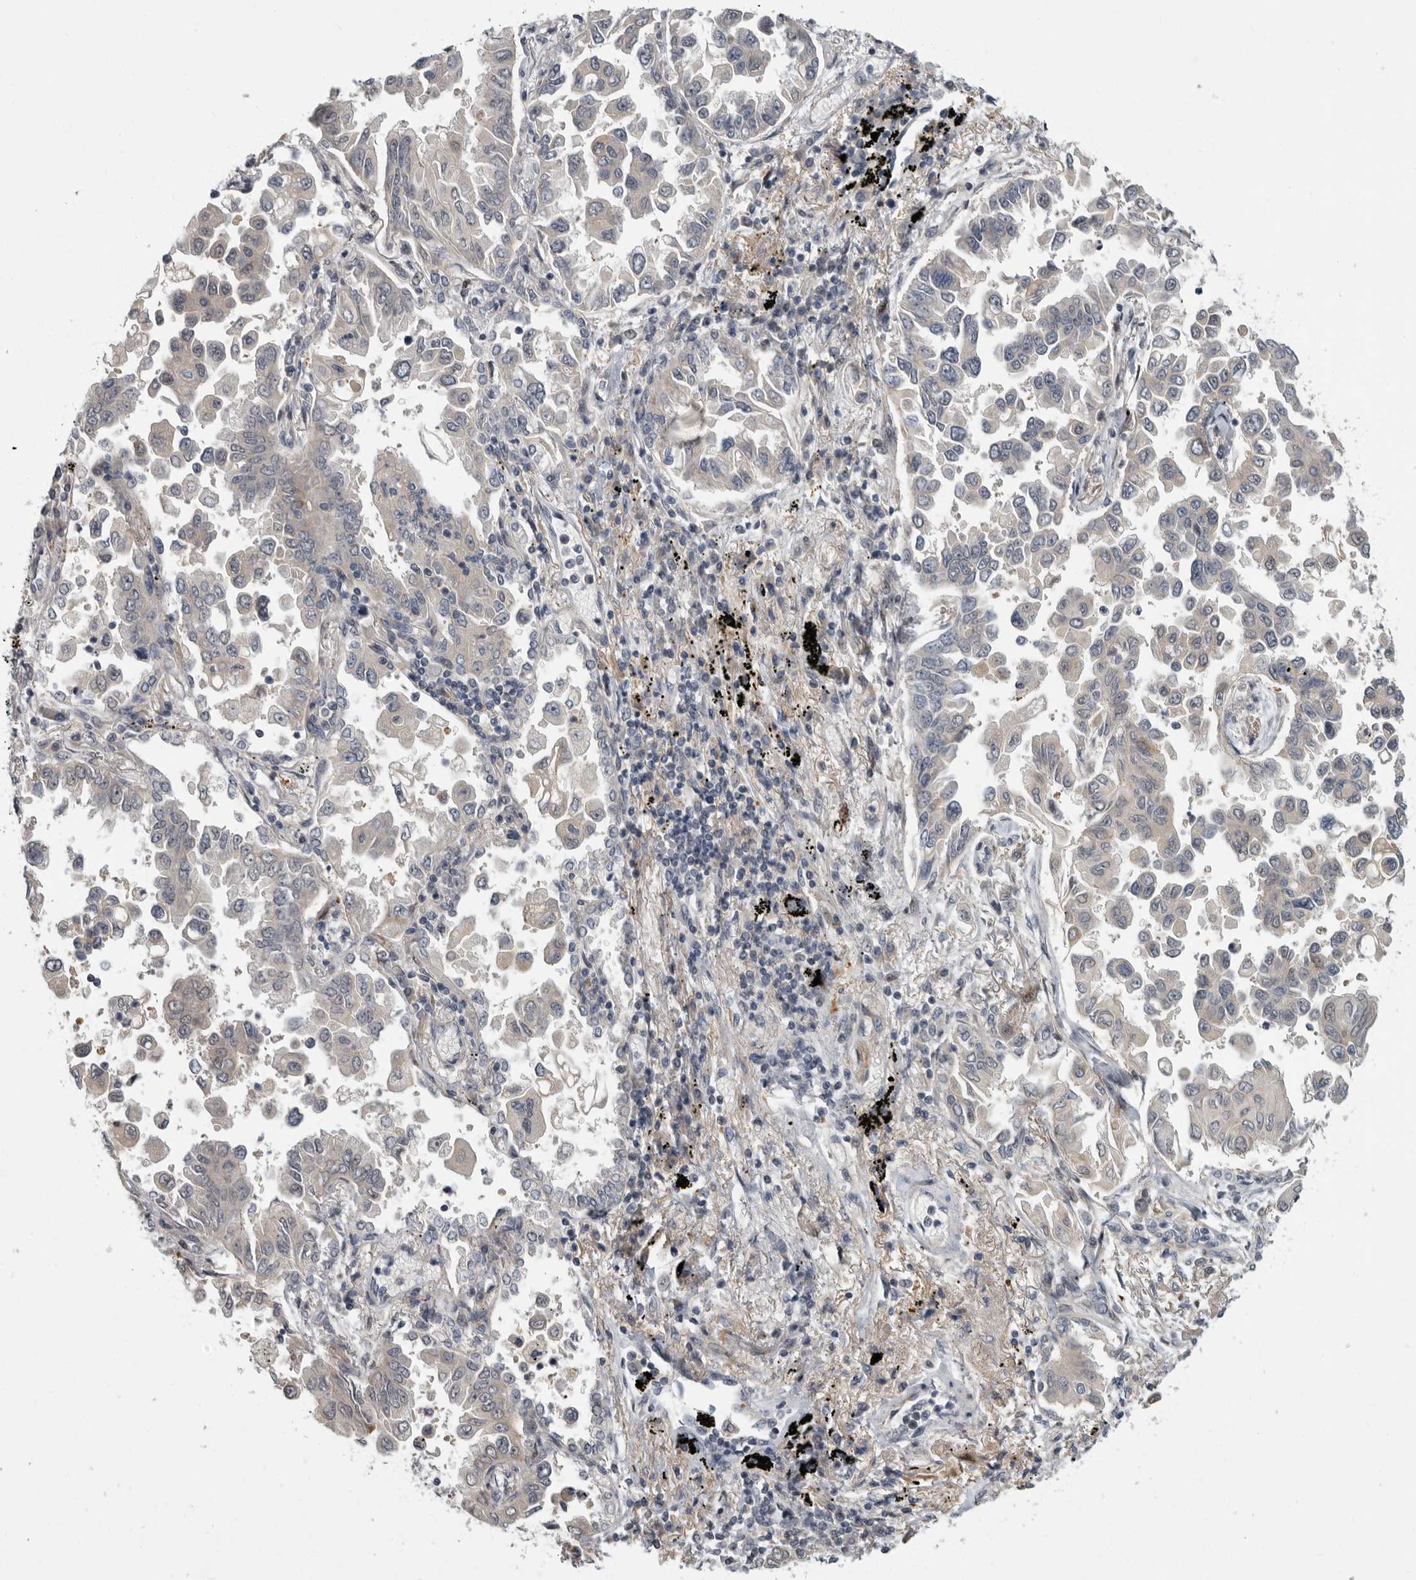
{"staining": {"intensity": "negative", "quantity": "none", "location": "none"}, "tissue": "lung cancer", "cell_type": "Tumor cells", "image_type": "cancer", "snomed": [{"axis": "morphology", "description": "Adenocarcinoma, NOS"}, {"axis": "topography", "description": "Lung"}], "caption": "This is an IHC image of adenocarcinoma (lung). There is no positivity in tumor cells.", "gene": "PDE7A", "patient": {"sex": "female", "age": 67}}